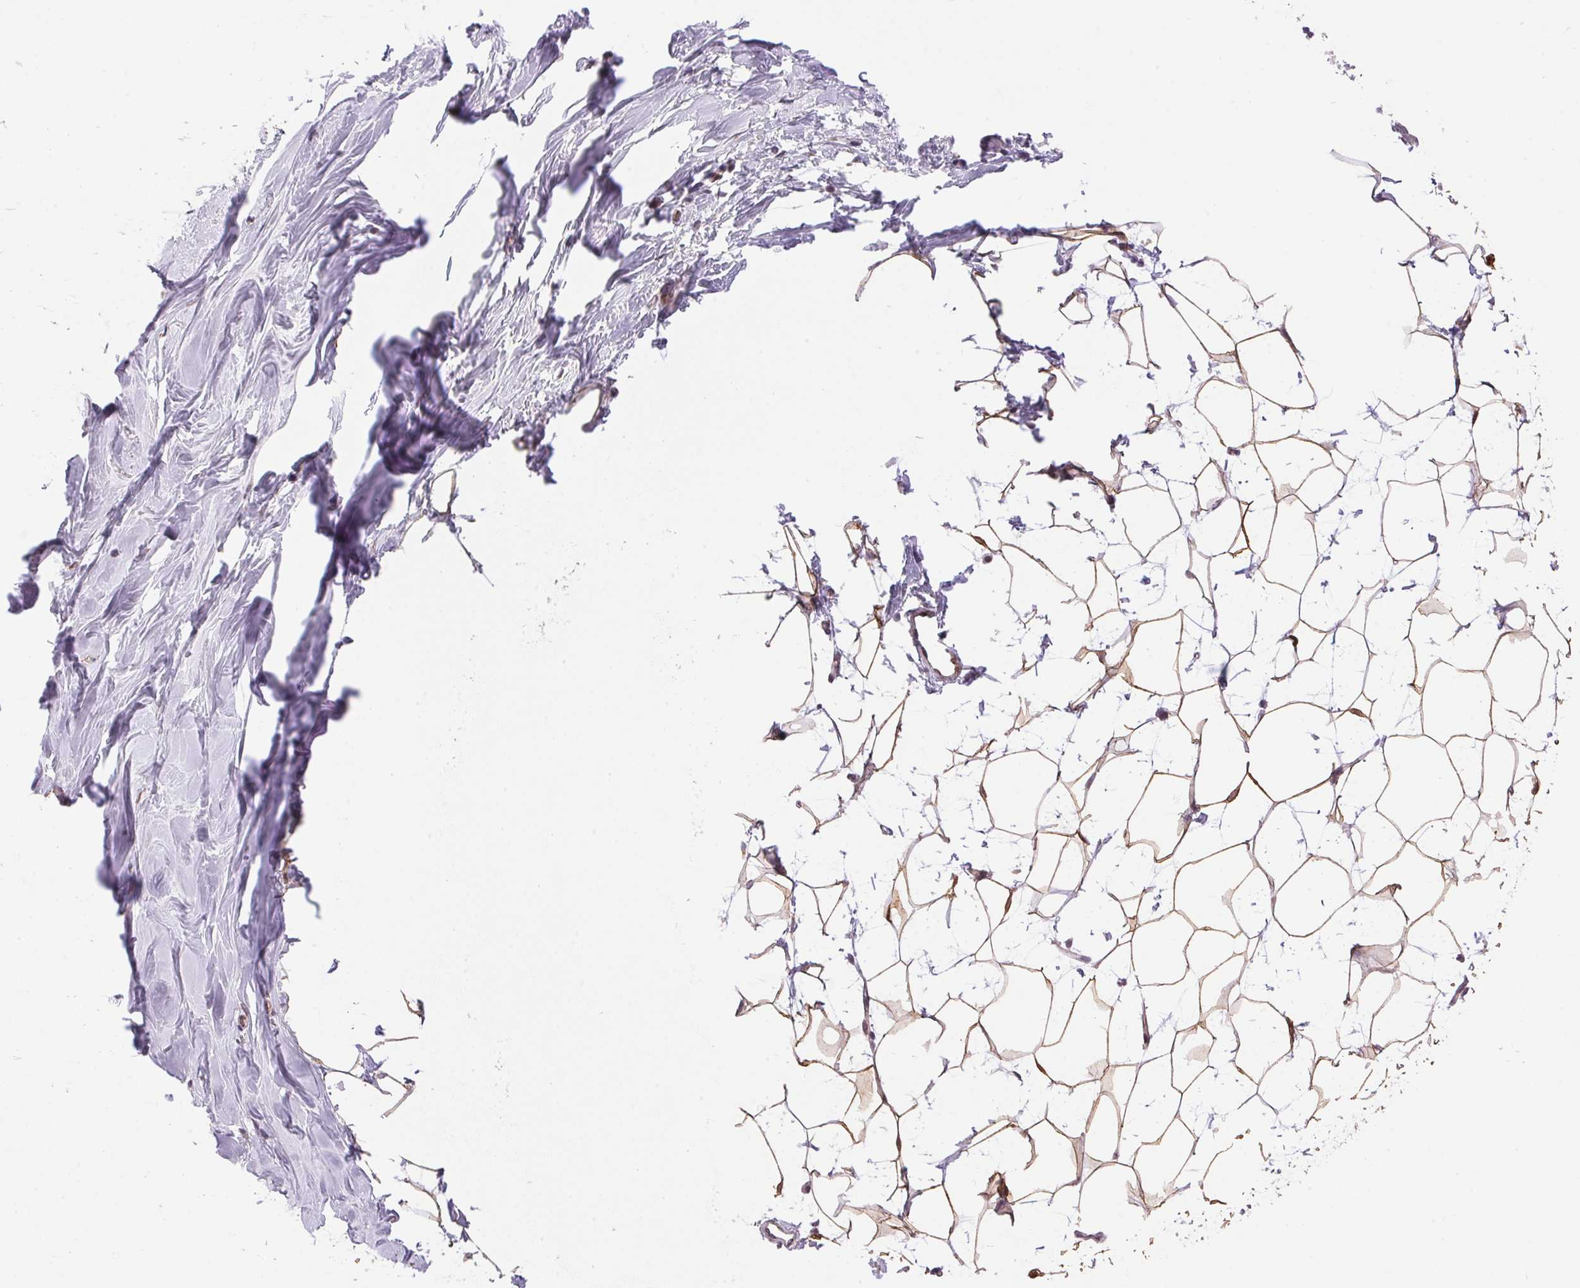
{"staining": {"intensity": "weak", "quantity": ">75%", "location": "cytoplasmic/membranous"}, "tissue": "breast", "cell_type": "Adipocytes", "image_type": "normal", "snomed": [{"axis": "morphology", "description": "Normal tissue, NOS"}, {"axis": "topography", "description": "Breast"}], "caption": "IHC of unremarkable breast reveals low levels of weak cytoplasmic/membranous positivity in approximately >75% of adipocytes. The staining was performed using DAB, with brown indicating positive protein expression. Nuclei are stained blue with hematoxylin.", "gene": "GYG2", "patient": {"sex": "female", "age": 27}}